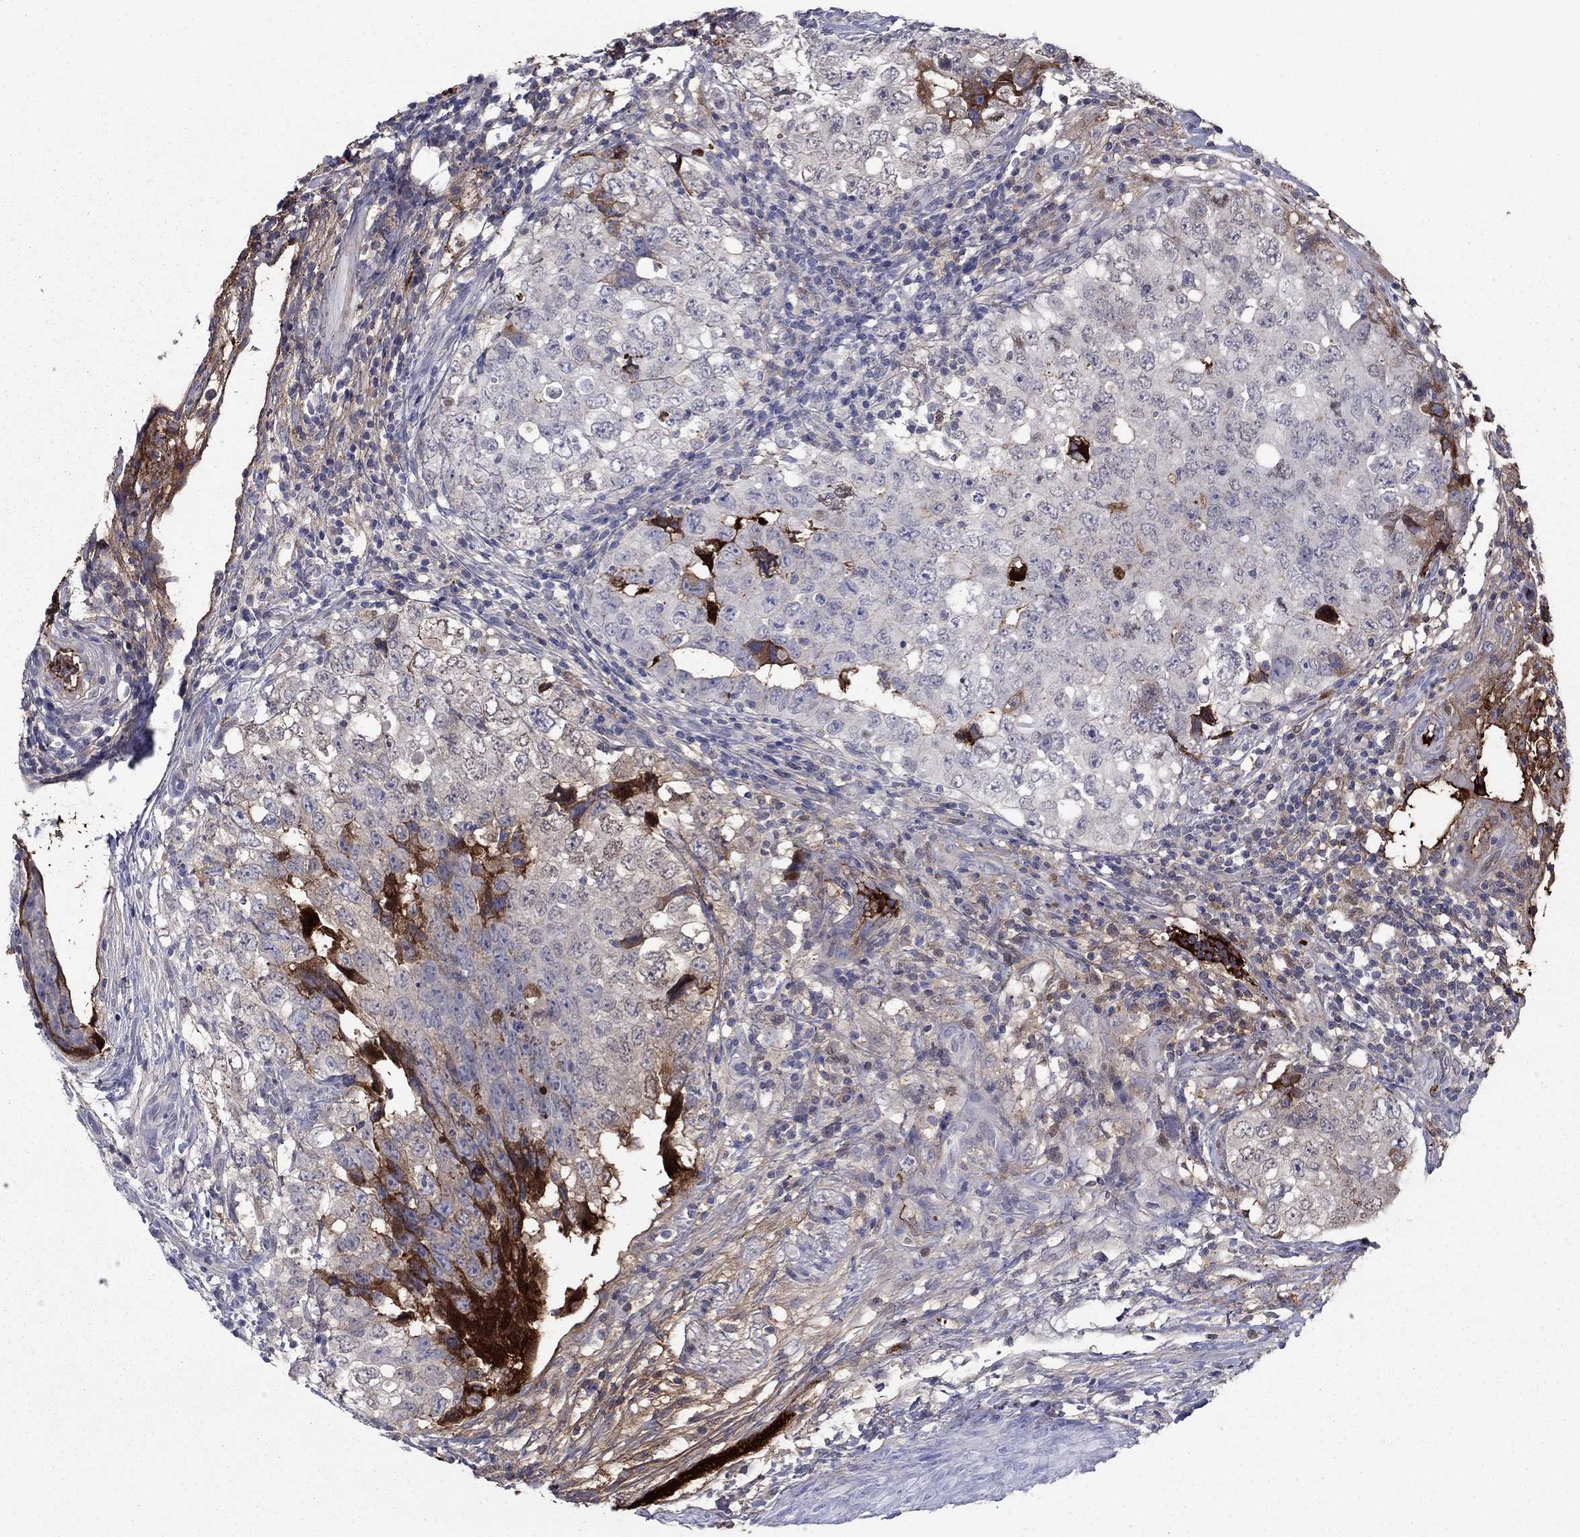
{"staining": {"intensity": "moderate", "quantity": "25%-75%", "location": "cytoplasmic/membranous"}, "tissue": "testis cancer", "cell_type": "Tumor cells", "image_type": "cancer", "snomed": [{"axis": "morphology", "description": "Seminoma, NOS"}, {"axis": "topography", "description": "Testis"}], "caption": "Testis cancer was stained to show a protein in brown. There is medium levels of moderate cytoplasmic/membranous expression in approximately 25%-75% of tumor cells.", "gene": "HPX", "patient": {"sex": "male", "age": 34}}